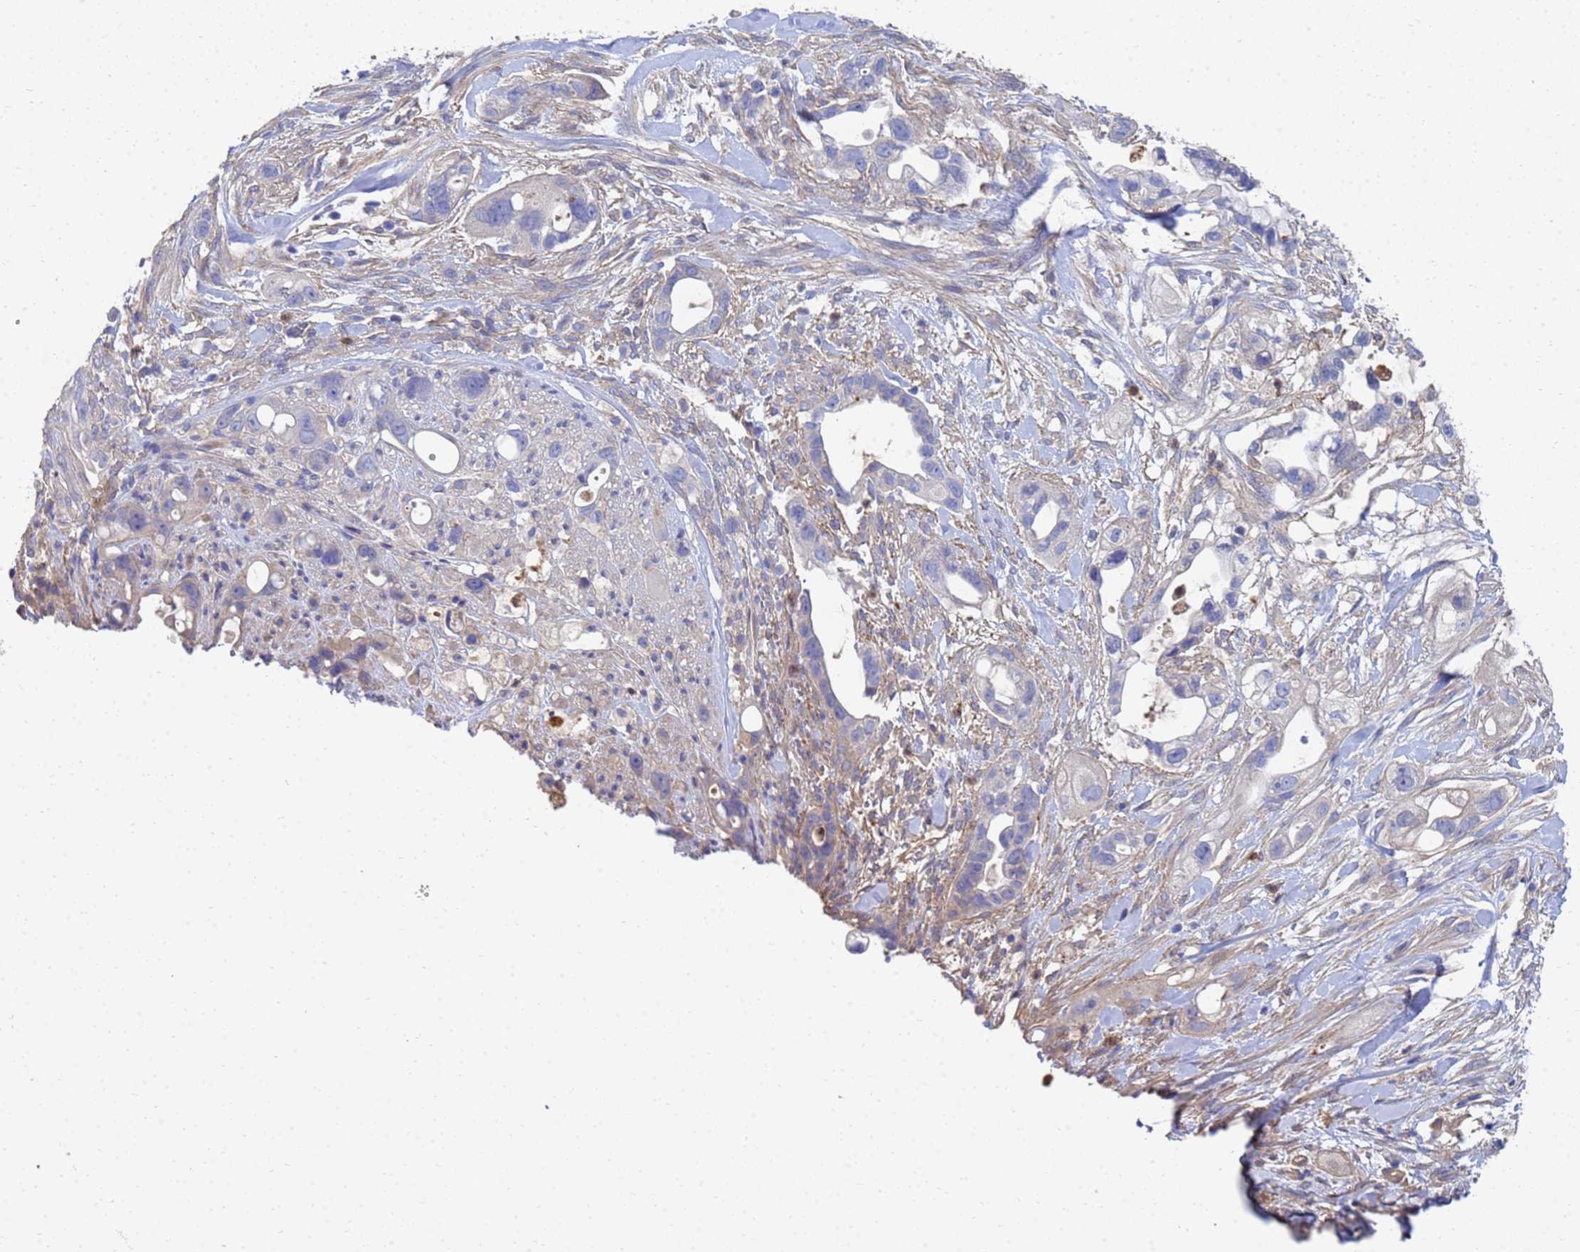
{"staining": {"intensity": "negative", "quantity": "none", "location": "none"}, "tissue": "pancreatic cancer", "cell_type": "Tumor cells", "image_type": "cancer", "snomed": [{"axis": "morphology", "description": "Adenocarcinoma, NOS"}, {"axis": "topography", "description": "Pancreas"}], "caption": "Immunohistochemical staining of human pancreatic cancer exhibits no significant positivity in tumor cells. (DAB IHC with hematoxylin counter stain).", "gene": "LBX2", "patient": {"sex": "male", "age": 44}}